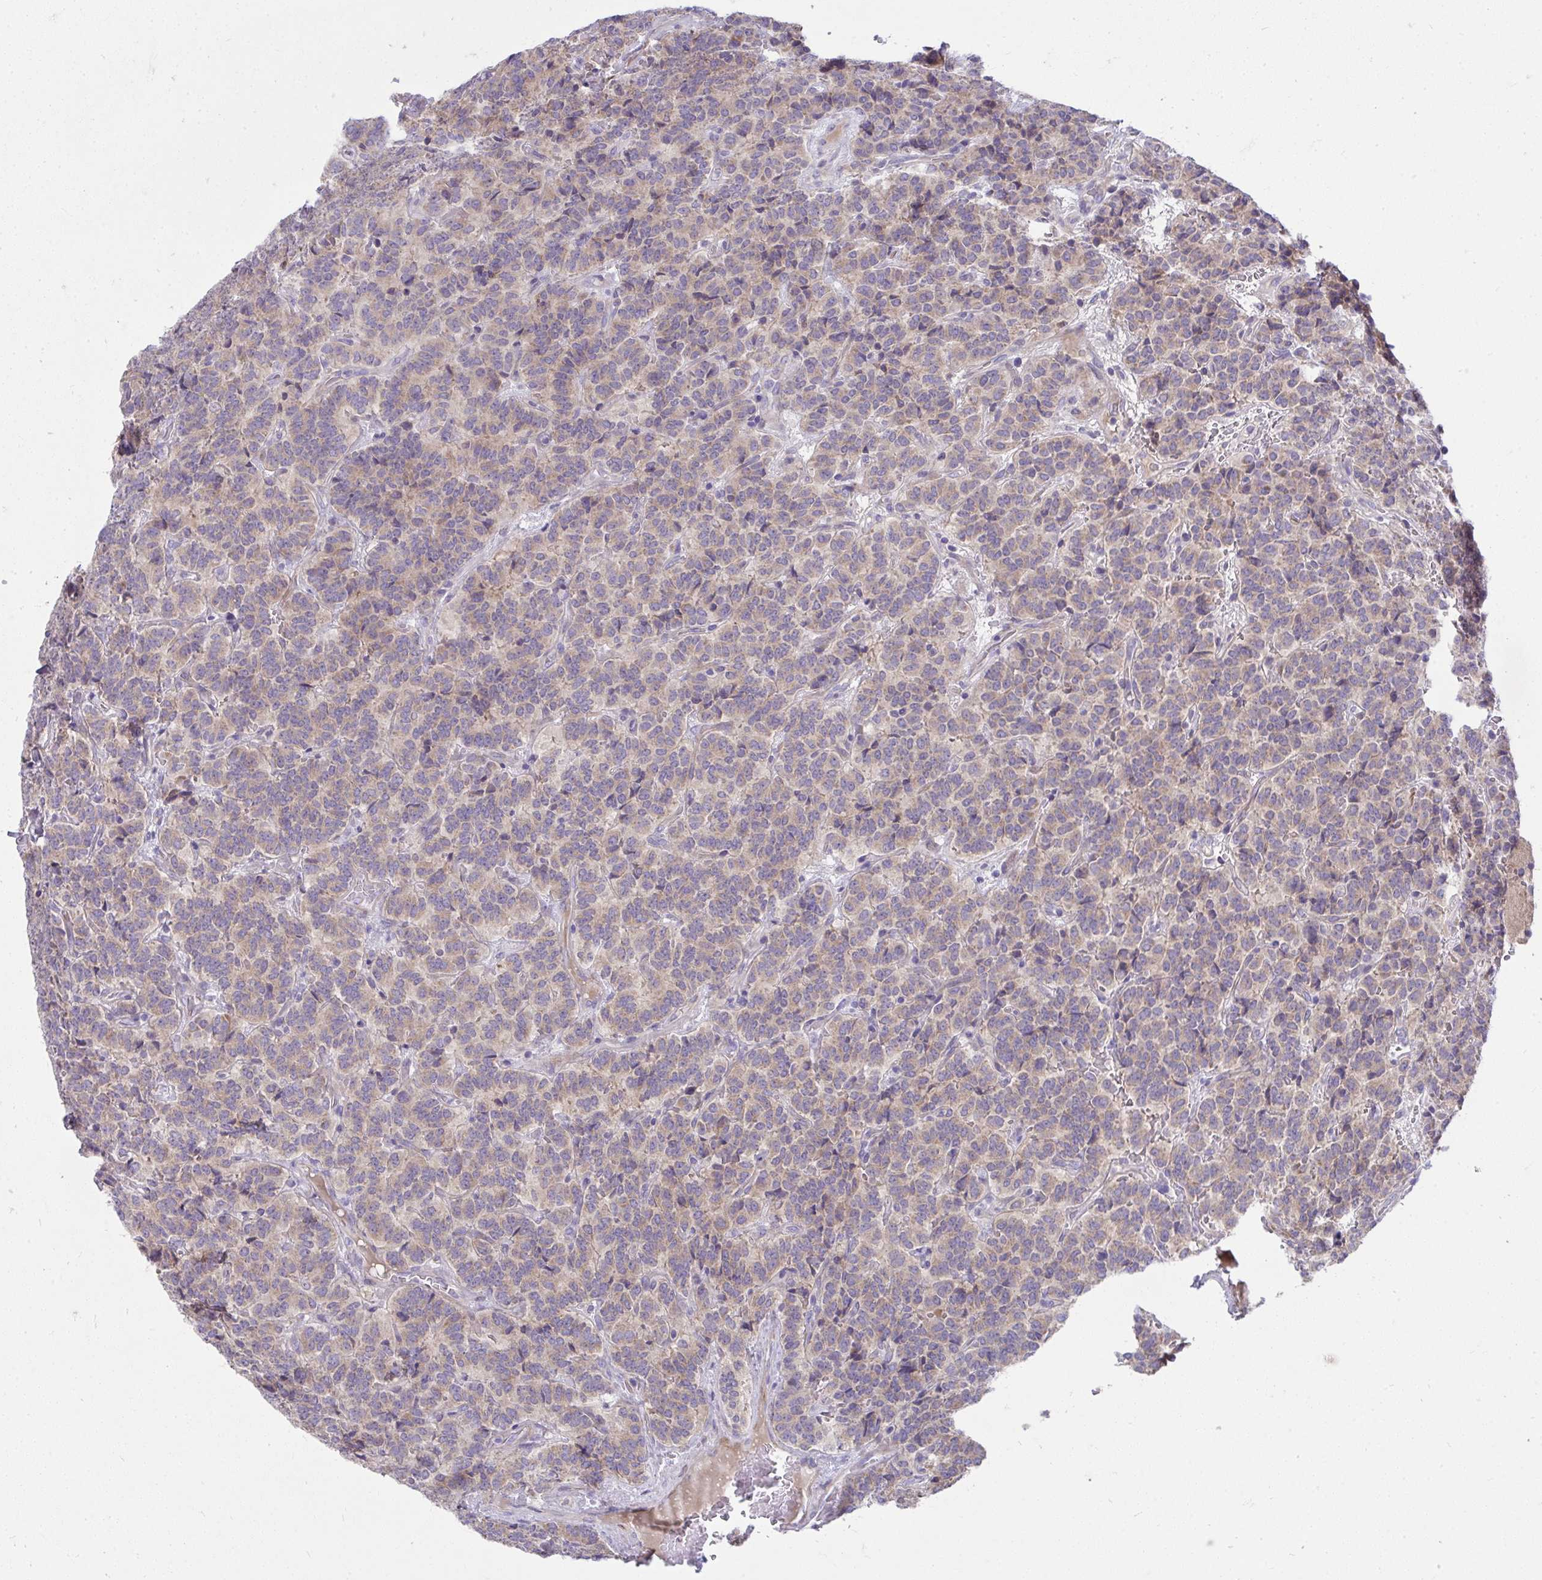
{"staining": {"intensity": "weak", "quantity": "25%-75%", "location": "cytoplasmic/membranous"}, "tissue": "carcinoid", "cell_type": "Tumor cells", "image_type": "cancer", "snomed": [{"axis": "morphology", "description": "Carcinoid, malignant, NOS"}, {"axis": "topography", "description": "Pancreas"}], "caption": "Malignant carcinoid stained with DAB (3,3'-diaminobenzidine) IHC demonstrates low levels of weak cytoplasmic/membranous expression in about 25%-75% of tumor cells.", "gene": "PIGZ", "patient": {"sex": "male", "age": 36}}